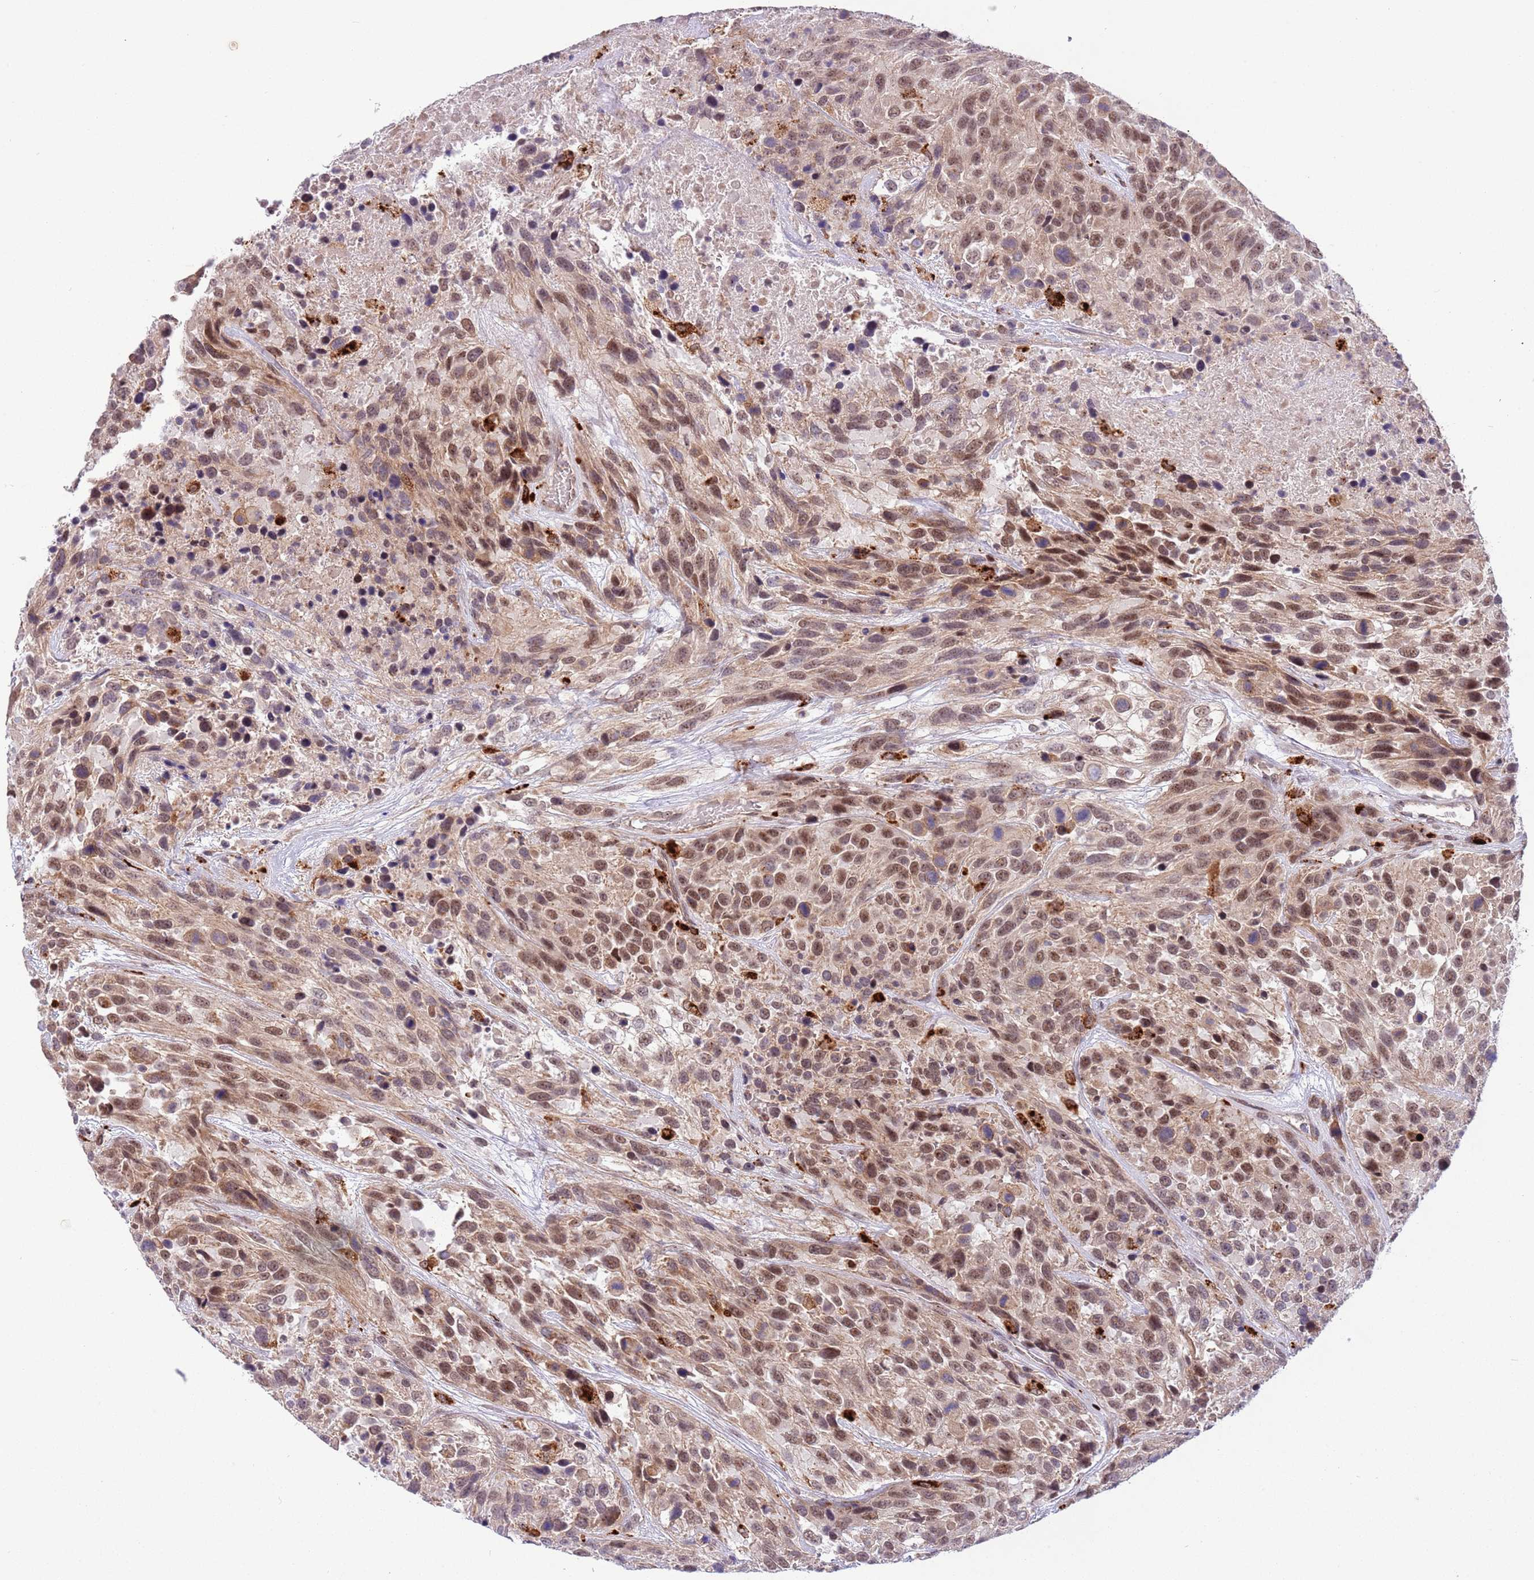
{"staining": {"intensity": "moderate", "quantity": ">75%", "location": "cytoplasmic/membranous,nuclear"}, "tissue": "urothelial cancer", "cell_type": "Tumor cells", "image_type": "cancer", "snomed": [{"axis": "morphology", "description": "Urothelial carcinoma, High grade"}, {"axis": "topography", "description": "Urinary bladder"}], "caption": "A brown stain labels moderate cytoplasmic/membranous and nuclear positivity of a protein in human urothelial carcinoma (high-grade) tumor cells. (brown staining indicates protein expression, while blue staining denotes nuclei).", "gene": "TRIM27", "patient": {"sex": "female", "age": 70}}